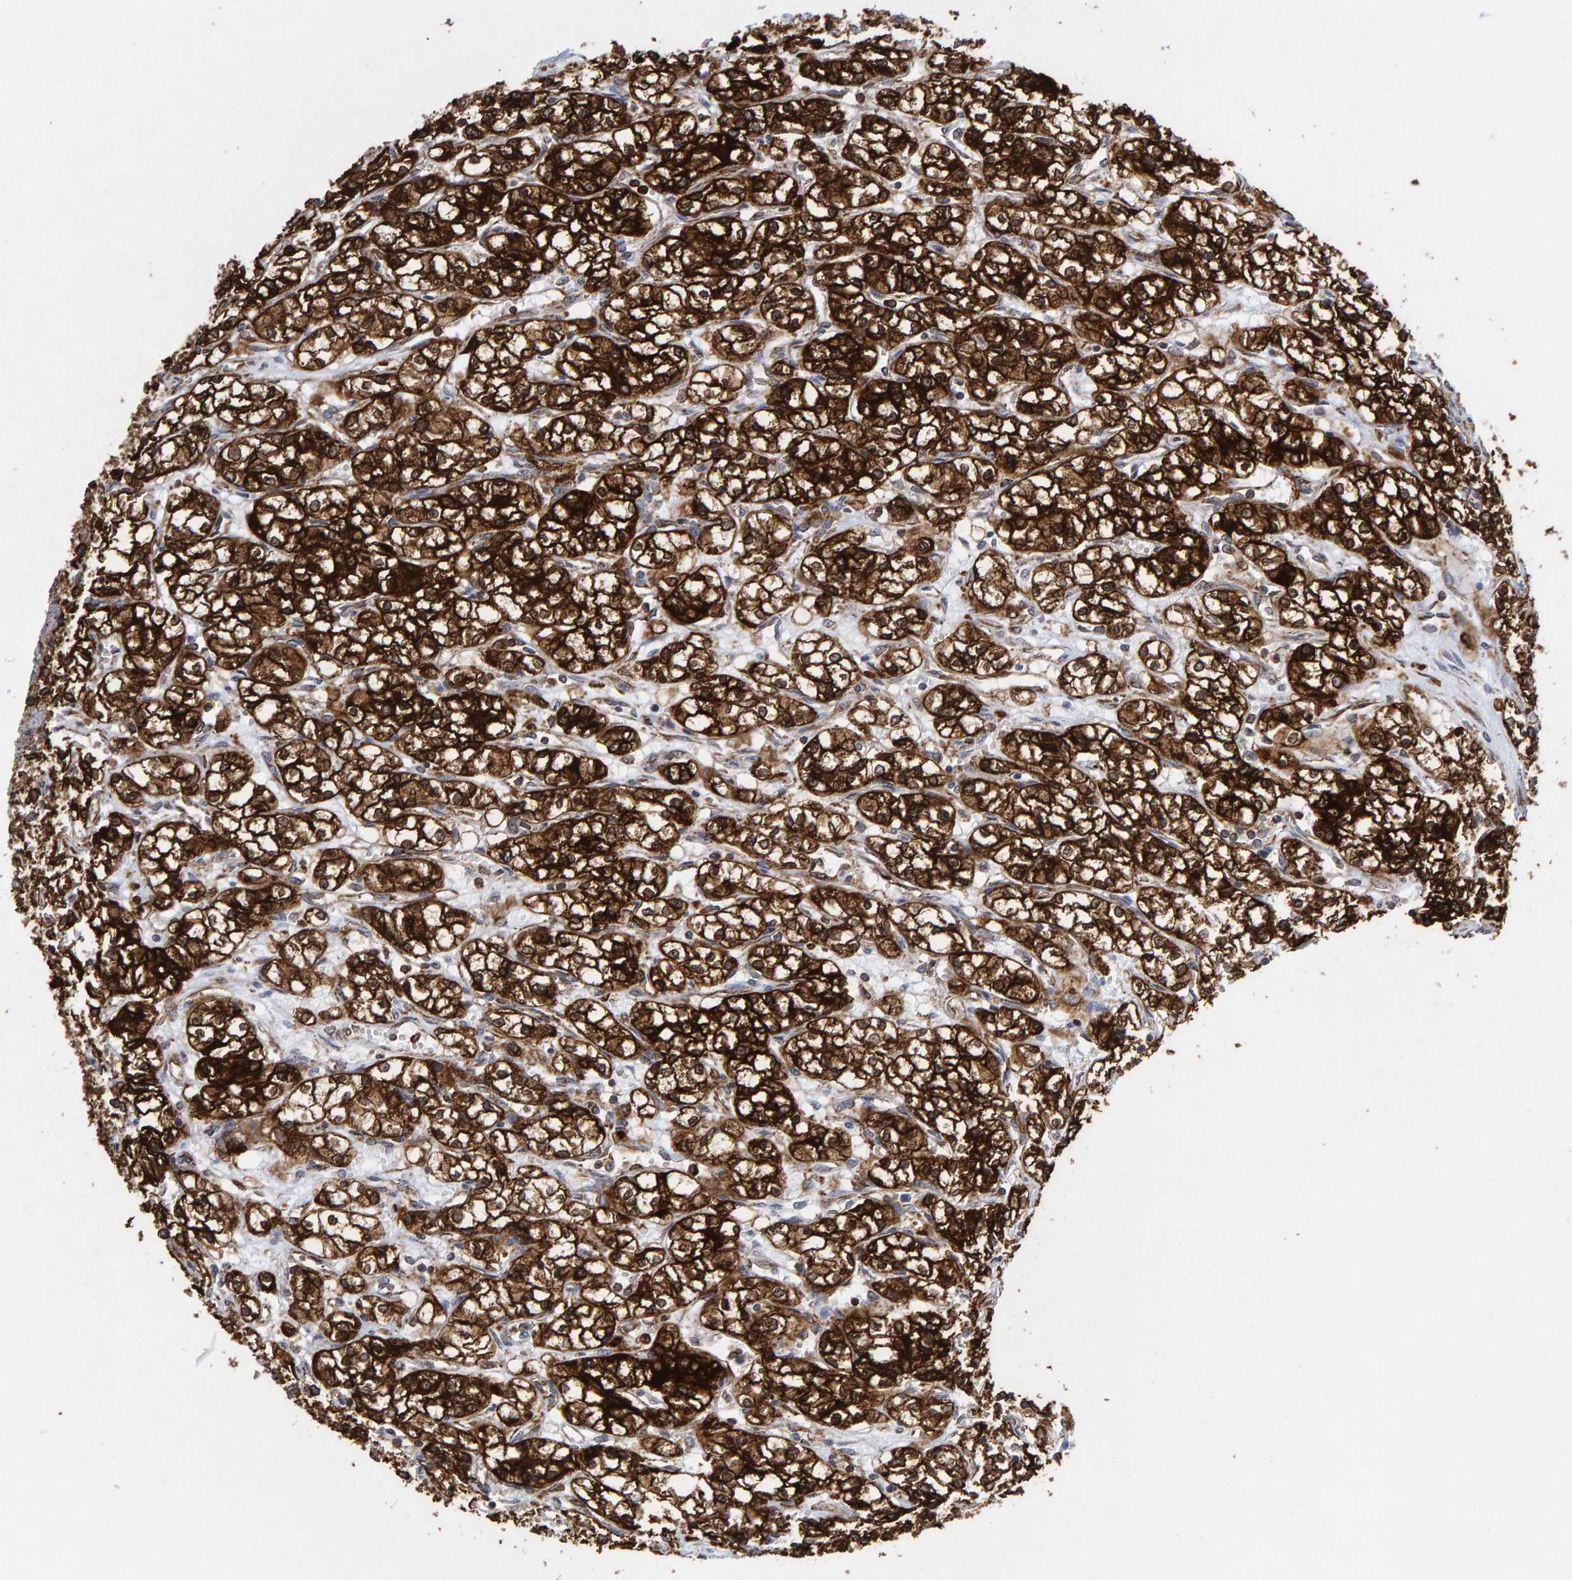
{"staining": {"intensity": "strong", "quantity": ">75%", "location": "cytoplasmic/membranous"}, "tissue": "renal cancer", "cell_type": "Tumor cells", "image_type": "cancer", "snomed": [{"axis": "morphology", "description": "Normal tissue, NOS"}, {"axis": "morphology", "description": "Adenocarcinoma, NOS"}, {"axis": "topography", "description": "Kidney"}], "caption": "Human renal cancer (adenocarcinoma) stained with a protein marker demonstrates strong staining in tumor cells.", "gene": "MVP", "patient": {"sex": "male", "age": 59}}